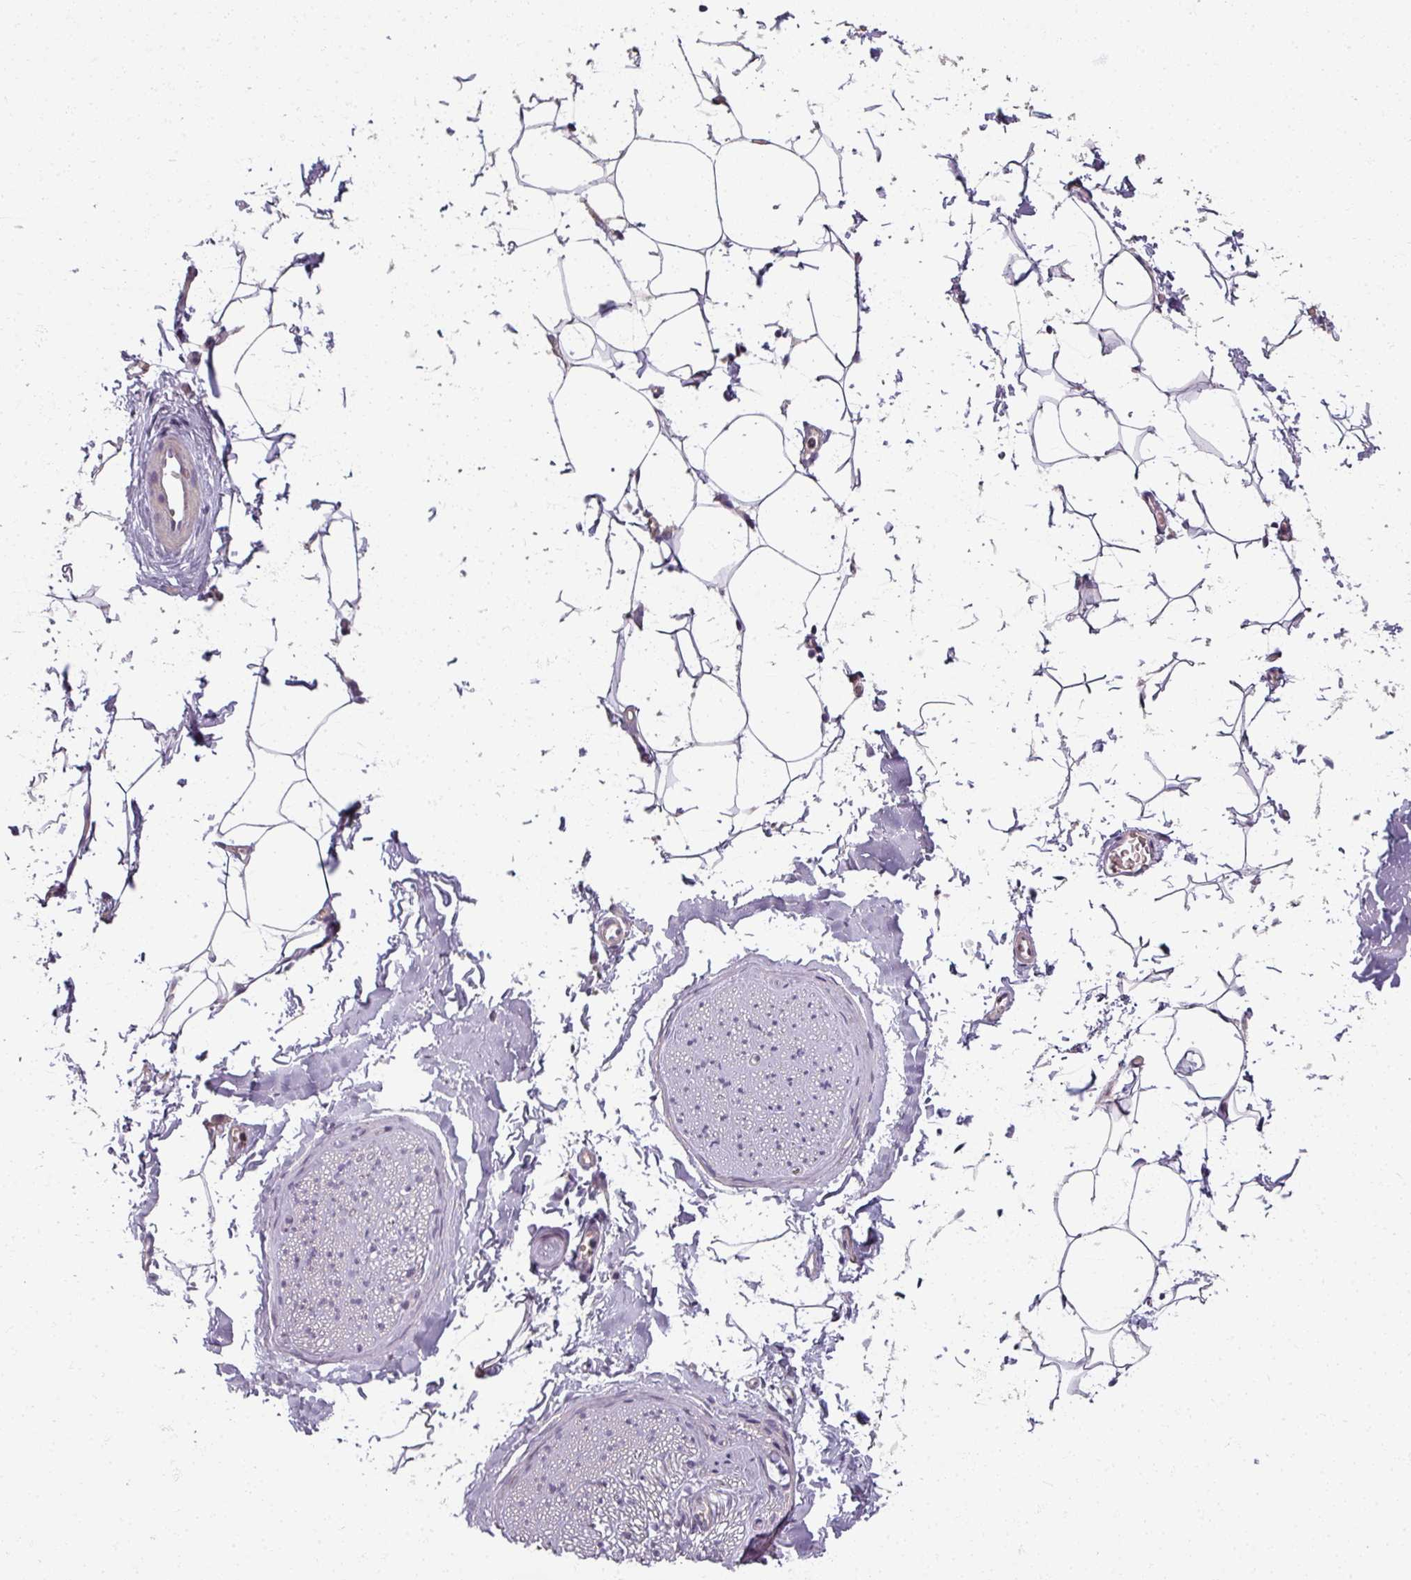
{"staining": {"intensity": "negative", "quantity": "none", "location": "none"}, "tissue": "adipose tissue", "cell_type": "Adipocytes", "image_type": "normal", "snomed": [{"axis": "morphology", "description": "Normal tissue, NOS"}, {"axis": "morphology", "description": "Adenocarcinoma, High grade"}, {"axis": "topography", "description": "Prostate"}, {"axis": "topography", "description": "Peripheral nerve tissue"}], "caption": "Immunohistochemical staining of normal adipose tissue demonstrates no significant expression in adipocytes. The staining is performed using DAB brown chromogen with nuclei counter-stained in using hematoxylin.", "gene": "MYMK", "patient": {"sex": "male", "age": 68}}